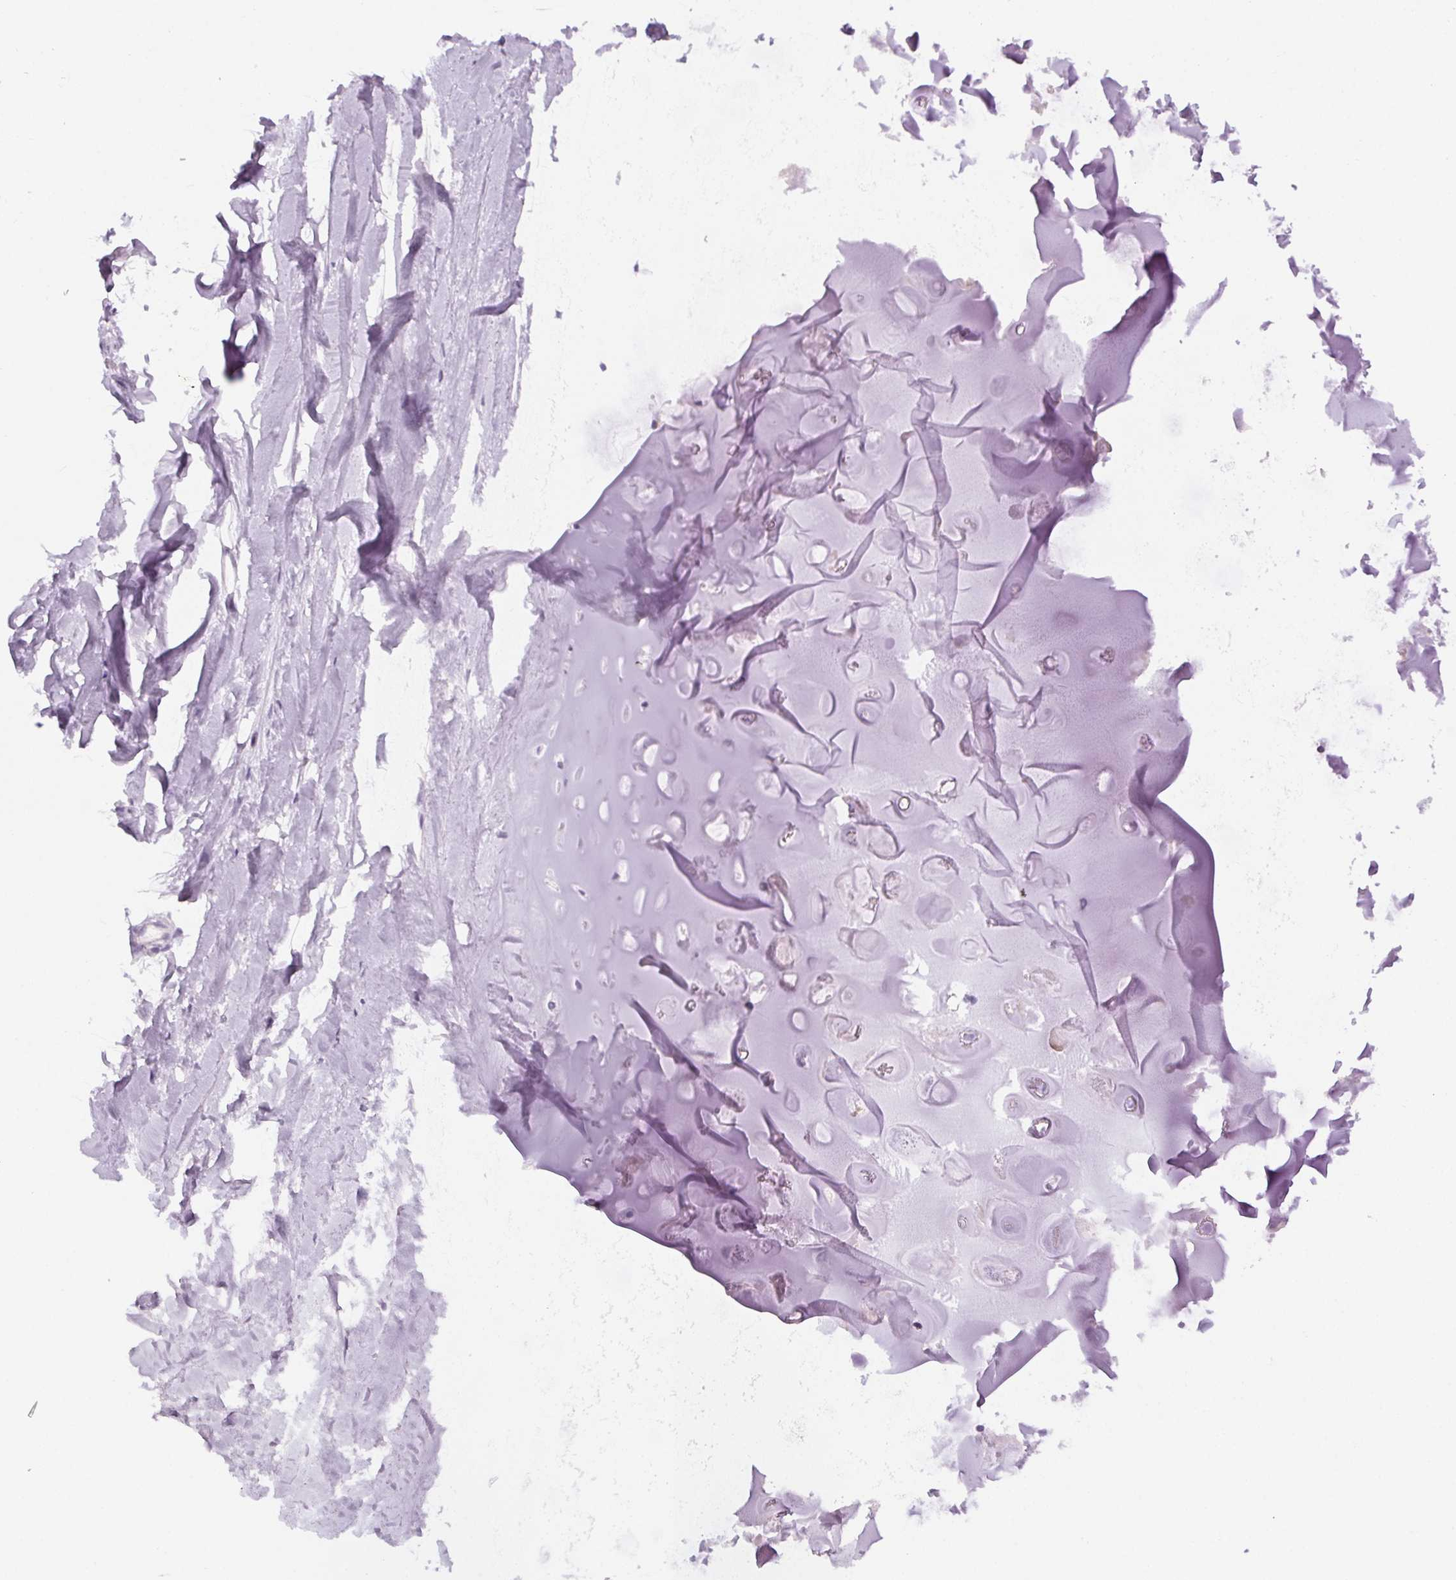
{"staining": {"intensity": "negative", "quantity": "none", "location": "none"}, "tissue": "adipose tissue", "cell_type": "Adipocytes", "image_type": "normal", "snomed": [{"axis": "morphology", "description": "Normal tissue, NOS"}, {"axis": "topography", "description": "Cartilage tissue"}, {"axis": "topography", "description": "Bronchus"}], "caption": "Protein analysis of unremarkable adipose tissue exhibits no significant staining in adipocytes.", "gene": "LRP2", "patient": {"sex": "female", "age": 79}}